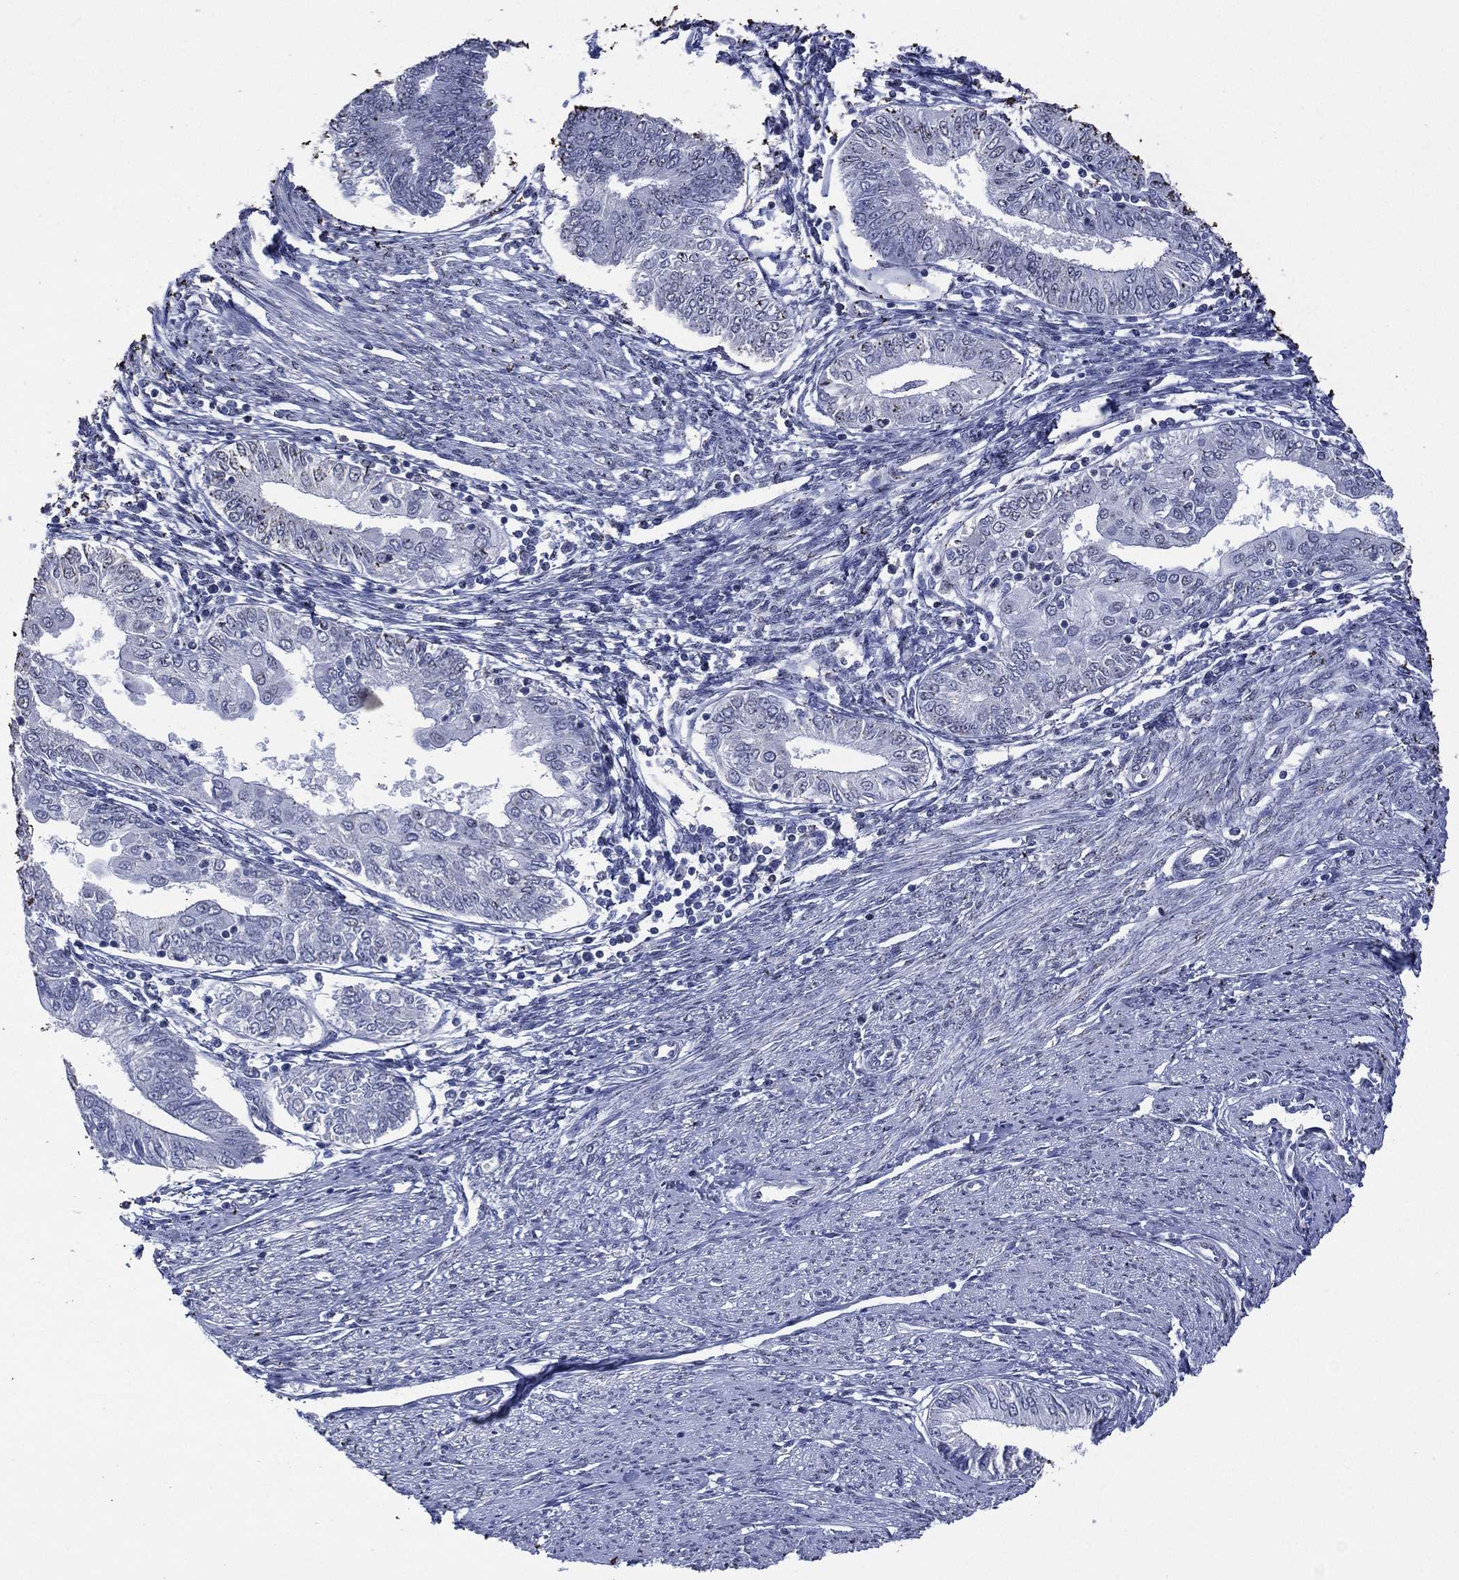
{"staining": {"intensity": "negative", "quantity": "none", "location": "none"}, "tissue": "endometrial cancer", "cell_type": "Tumor cells", "image_type": "cancer", "snomed": [{"axis": "morphology", "description": "Adenocarcinoma, NOS"}, {"axis": "topography", "description": "Endometrium"}], "caption": "Immunohistochemistry (IHC) of human endometrial cancer (adenocarcinoma) shows no staining in tumor cells.", "gene": "DSG1", "patient": {"sex": "female", "age": 68}}